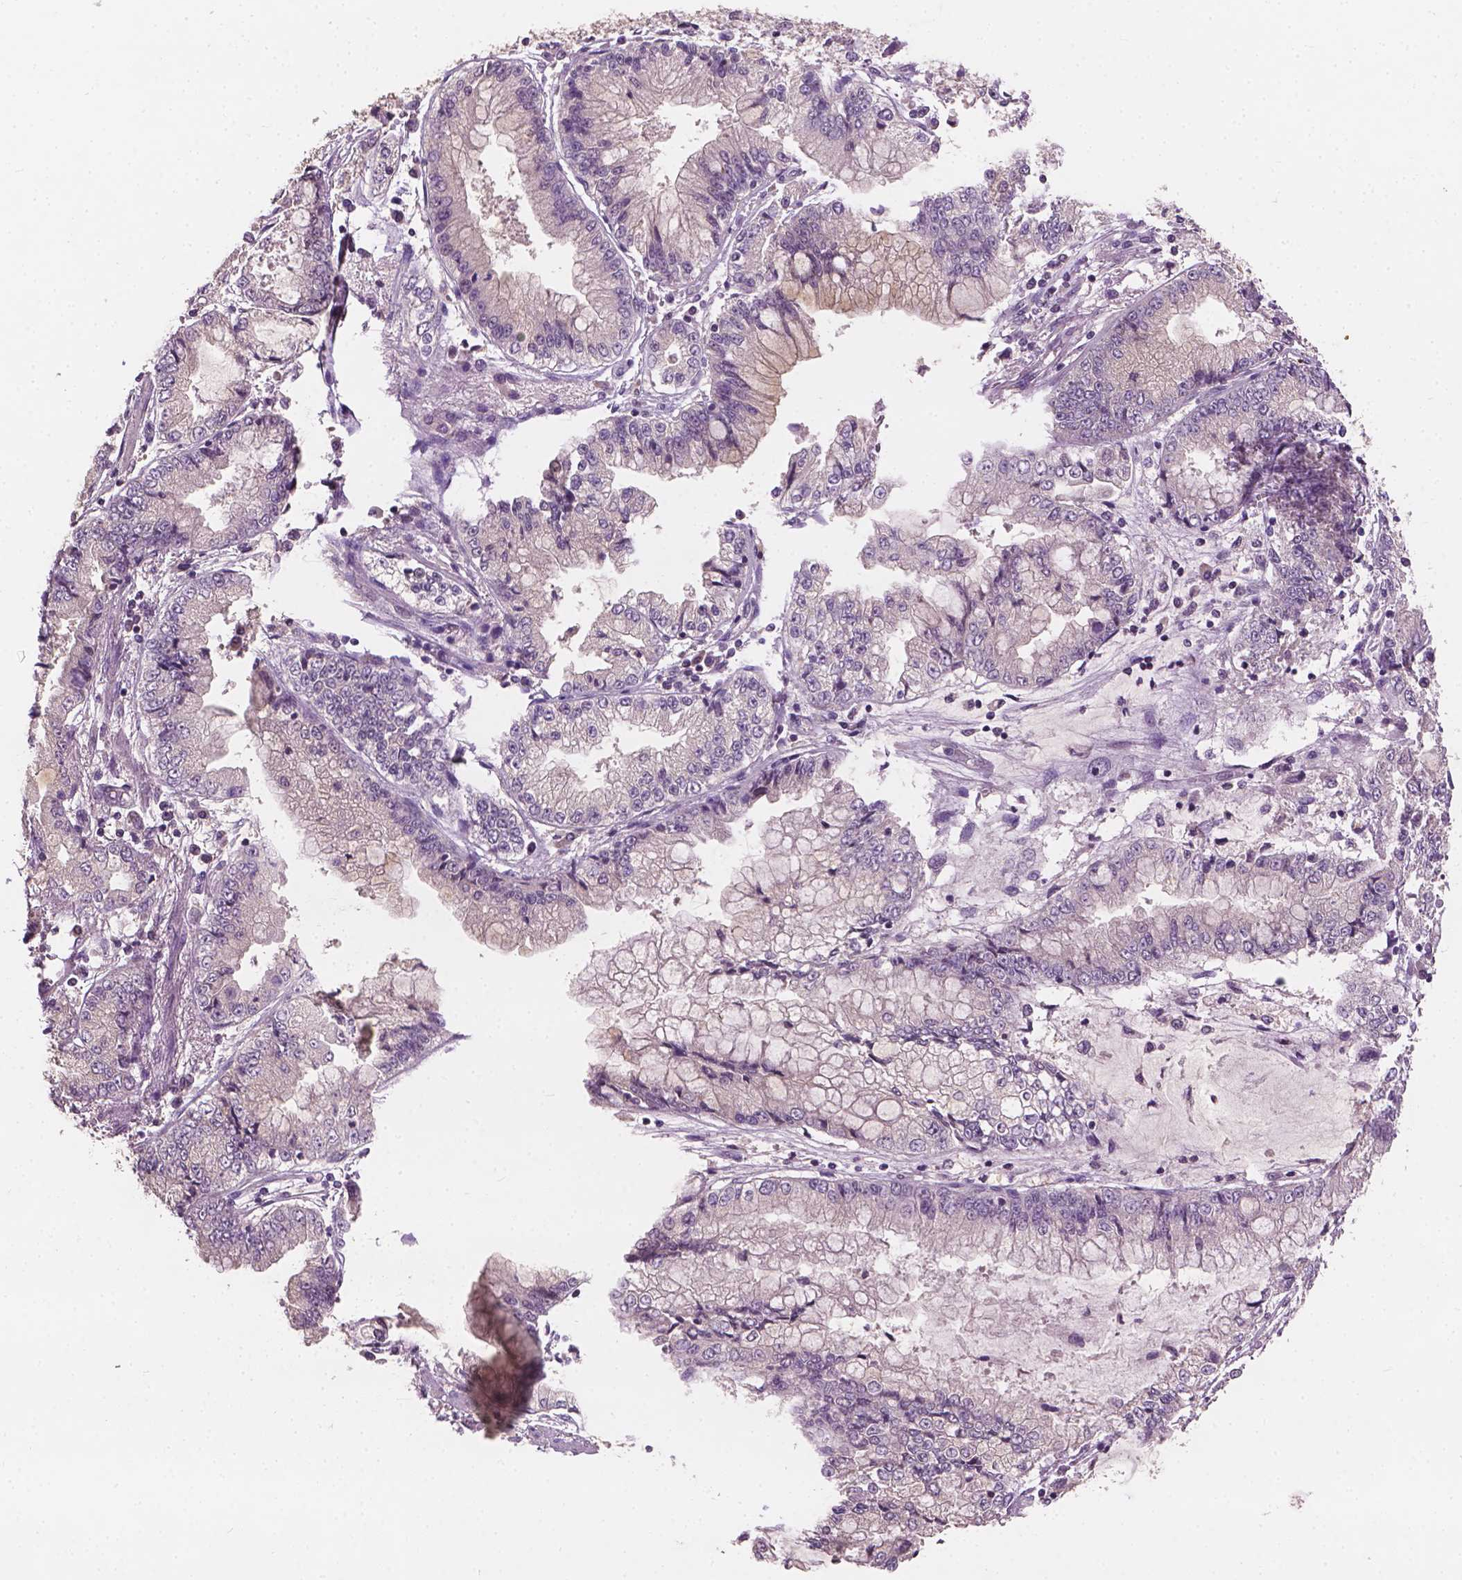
{"staining": {"intensity": "negative", "quantity": "none", "location": "none"}, "tissue": "stomach cancer", "cell_type": "Tumor cells", "image_type": "cancer", "snomed": [{"axis": "morphology", "description": "Adenocarcinoma, NOS"}, {"axis": "topography", "description": "Stomach, upper"}], "caption": "An image of stomach cancer (adenocarcinoma) stained for a protein demonstrates no brown staining in tumor cells.", "gene": "KRT17", "patient": {"sex": "female", "age": 74}}